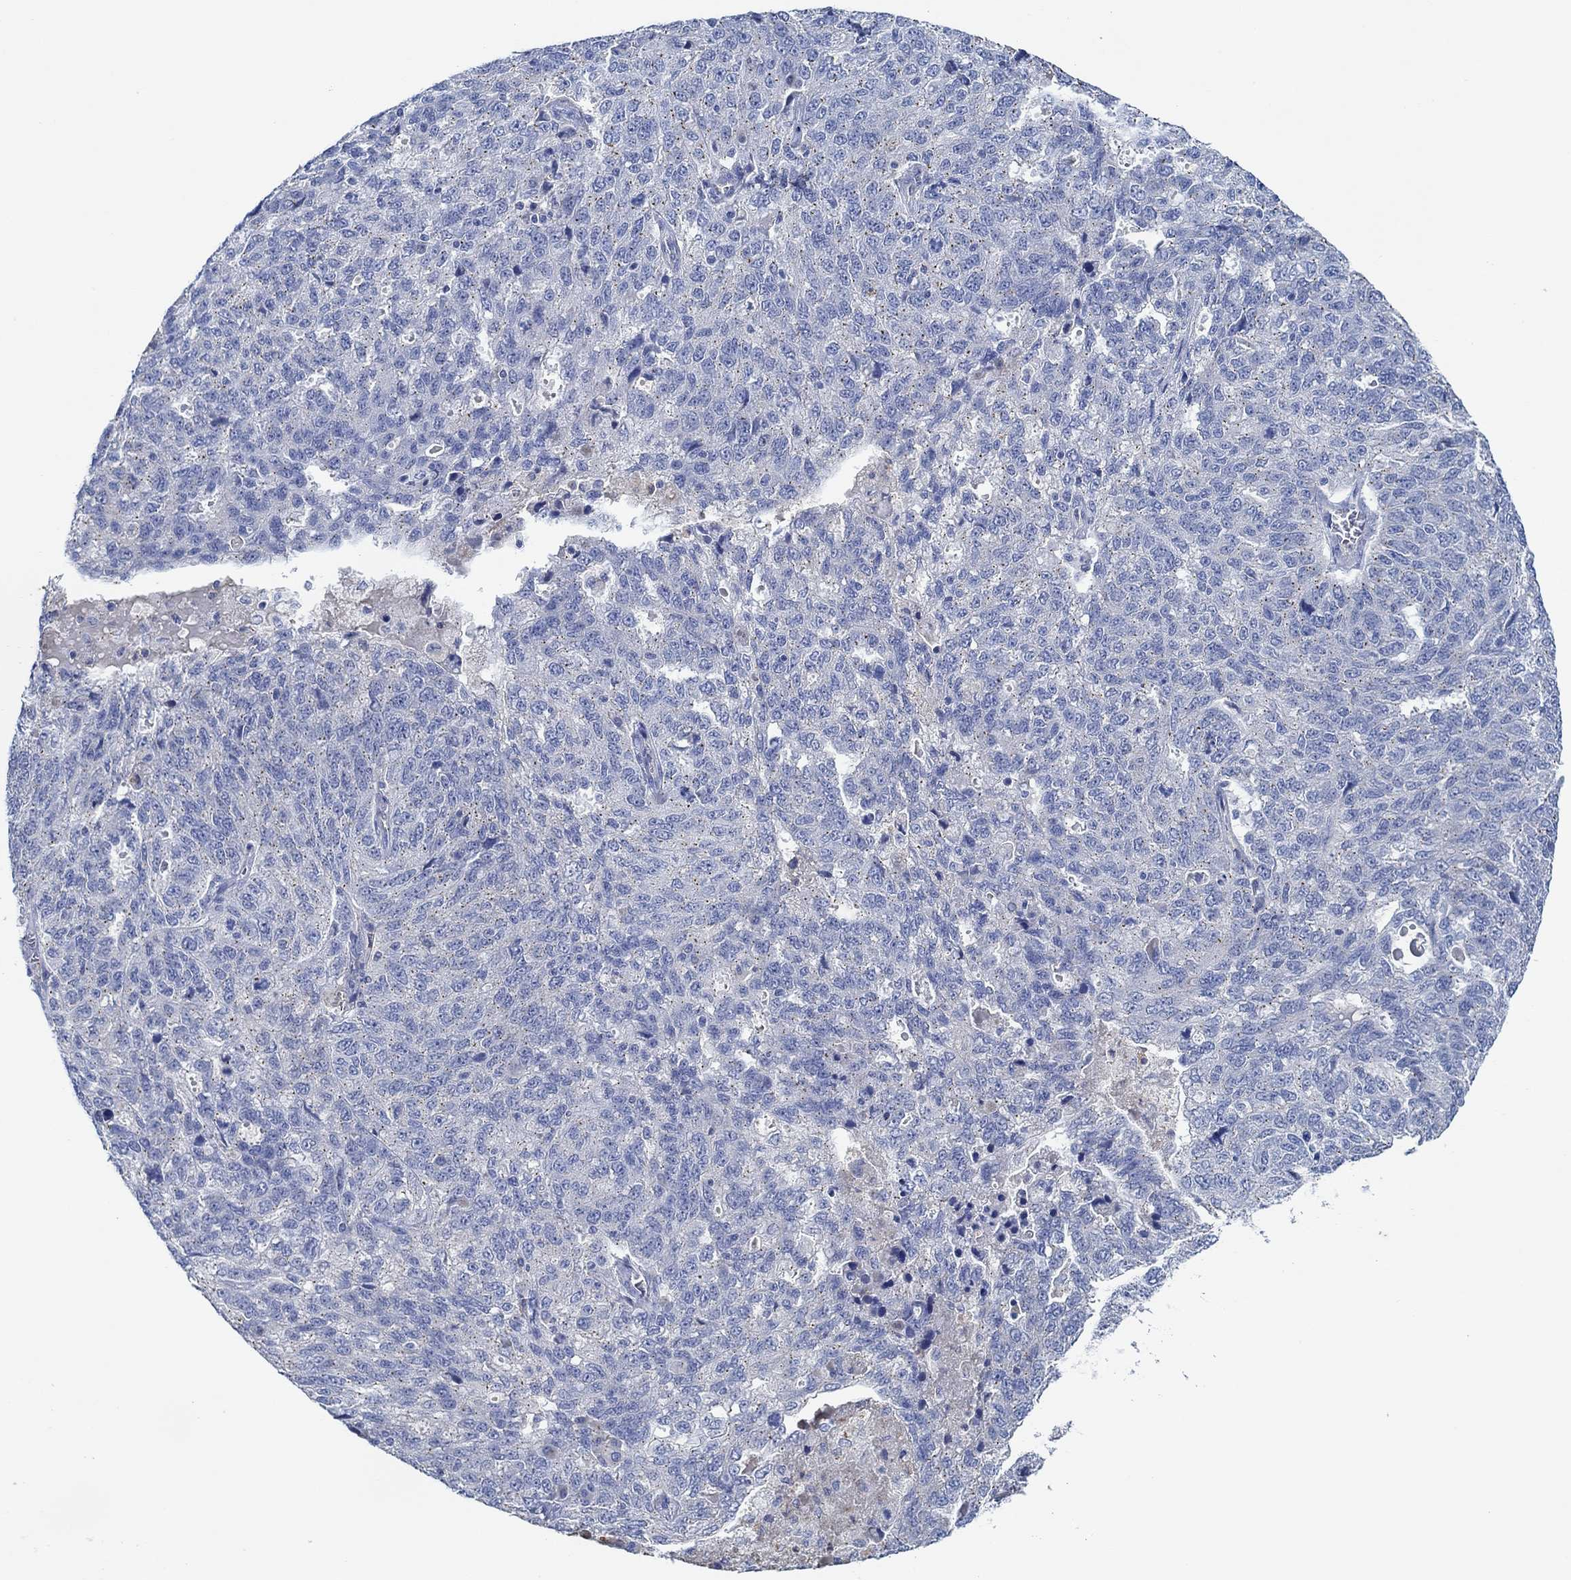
{"staining": {"intensity": "negative", "quantity": "none", "location": "none"}, "tissue": "ovarian cancer", "cell_type": "Tumor cells", "image_type": "cancer", "snomed": [{"axis": "morphology", "description": "Cystadenocarcinoma, serous, NOS"}, {"axis": "topography", "description": "Ovary"}], "caption": "Micrograph shows no significant protein staining in tumor cells of ovarian cancer (serous cystadenocarcinoma).", "gene": "CPM", "patient": {"sex": "female", "age": 71}}